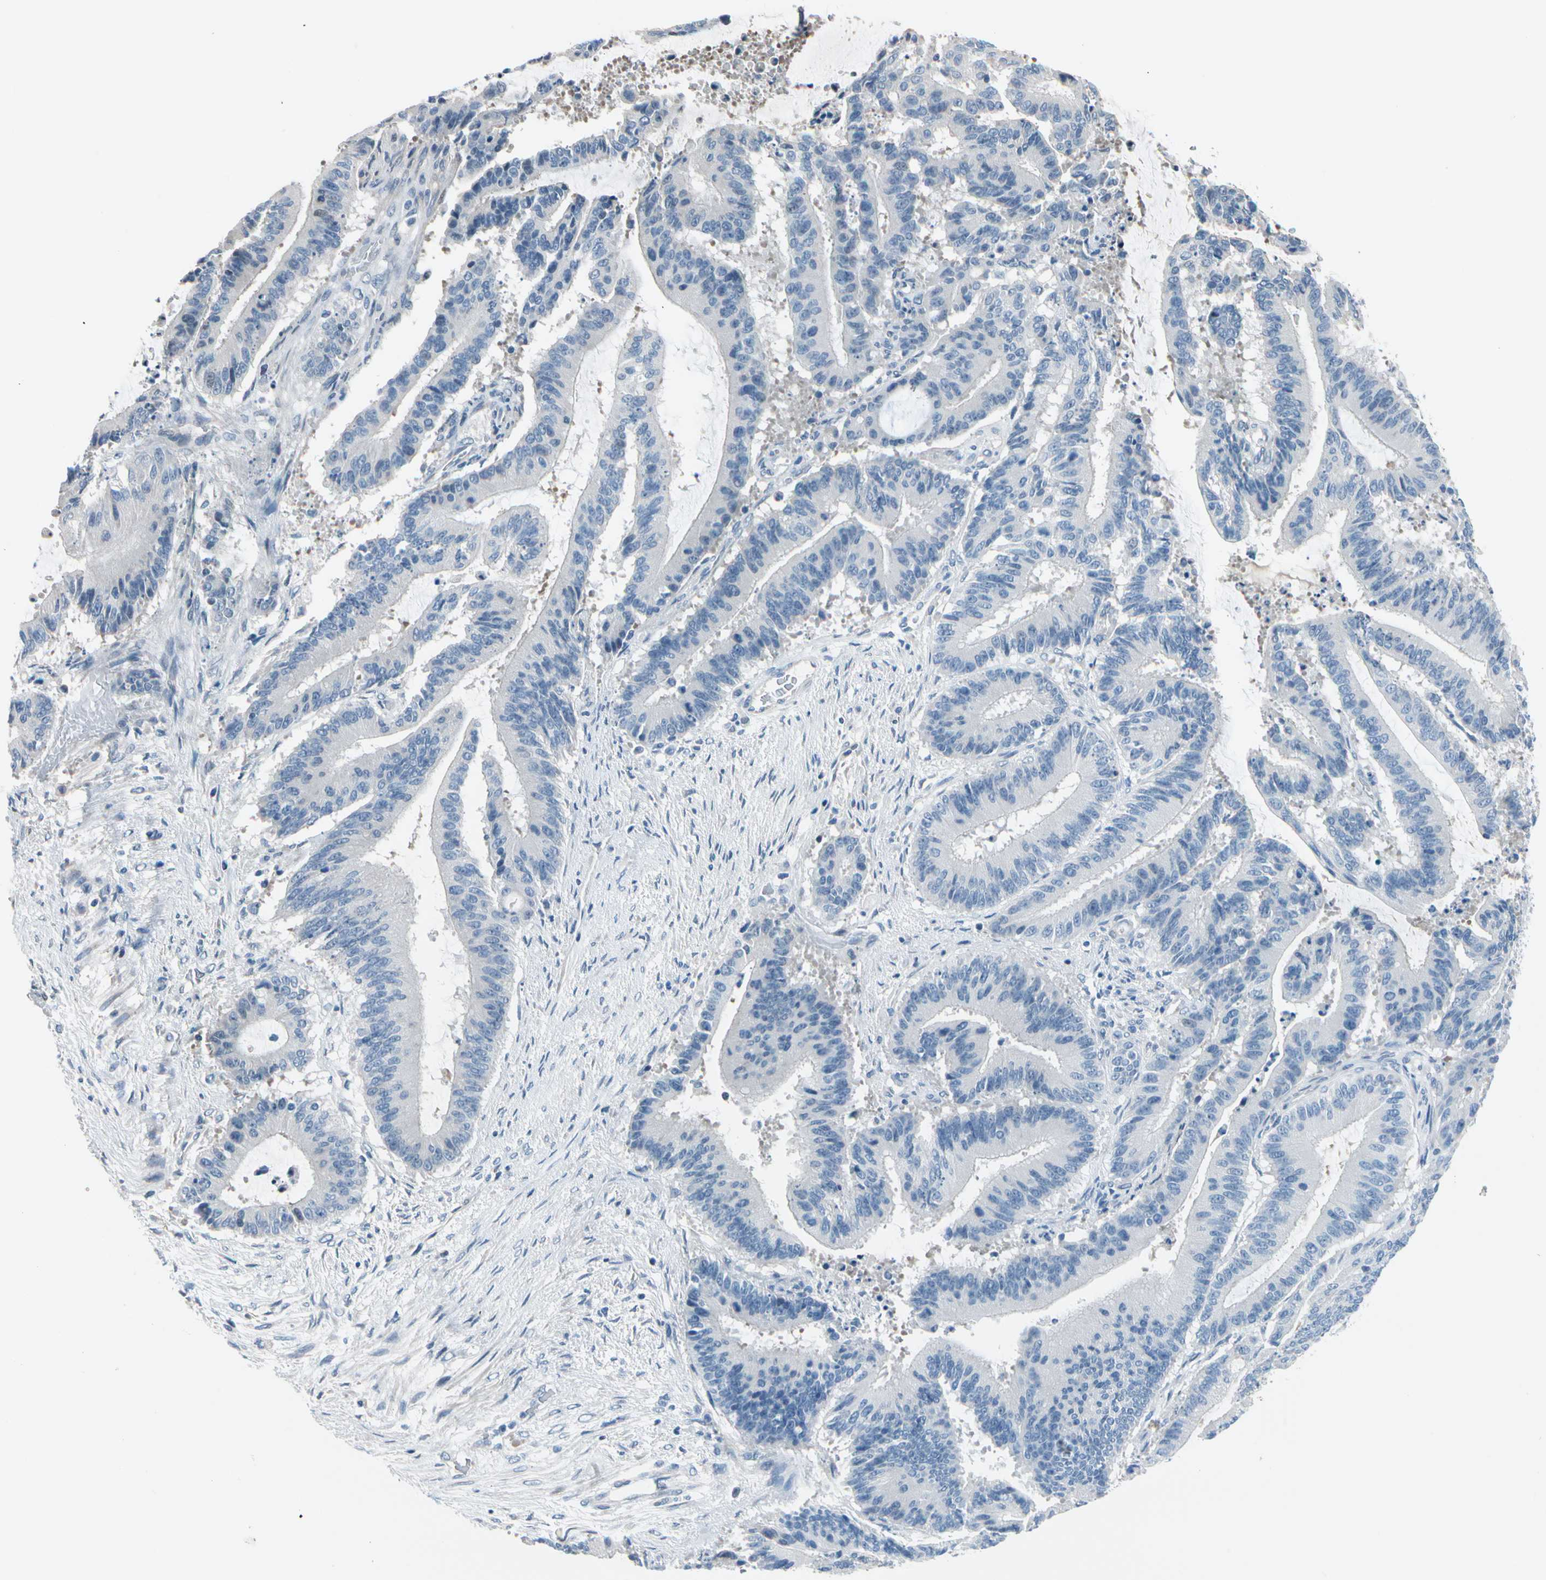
{"staining": {"intensity": "negative", "quantity": "none", "location": "none"}, "tissue": "liver cancer", "cell_type": "Tumor cells", "image_type": "cancer", "snomed": [{"axis": "morphology", "description": "Cholangiocarcinoma"}, {"axis": "topography", "description": "Liver"}], "caption": "Immunohistochemistry (IHC) micrograph of neoplastic tissue: liver cancer stained with DAB (3,3'-diaminobenzidine) displays no significant protein expression in tumor cells. (Immunohistochemistry (IHC), brightfield microscopy, high magnification).", "gene": "STK40", "patient": {"sex": "female", "age": 73}}